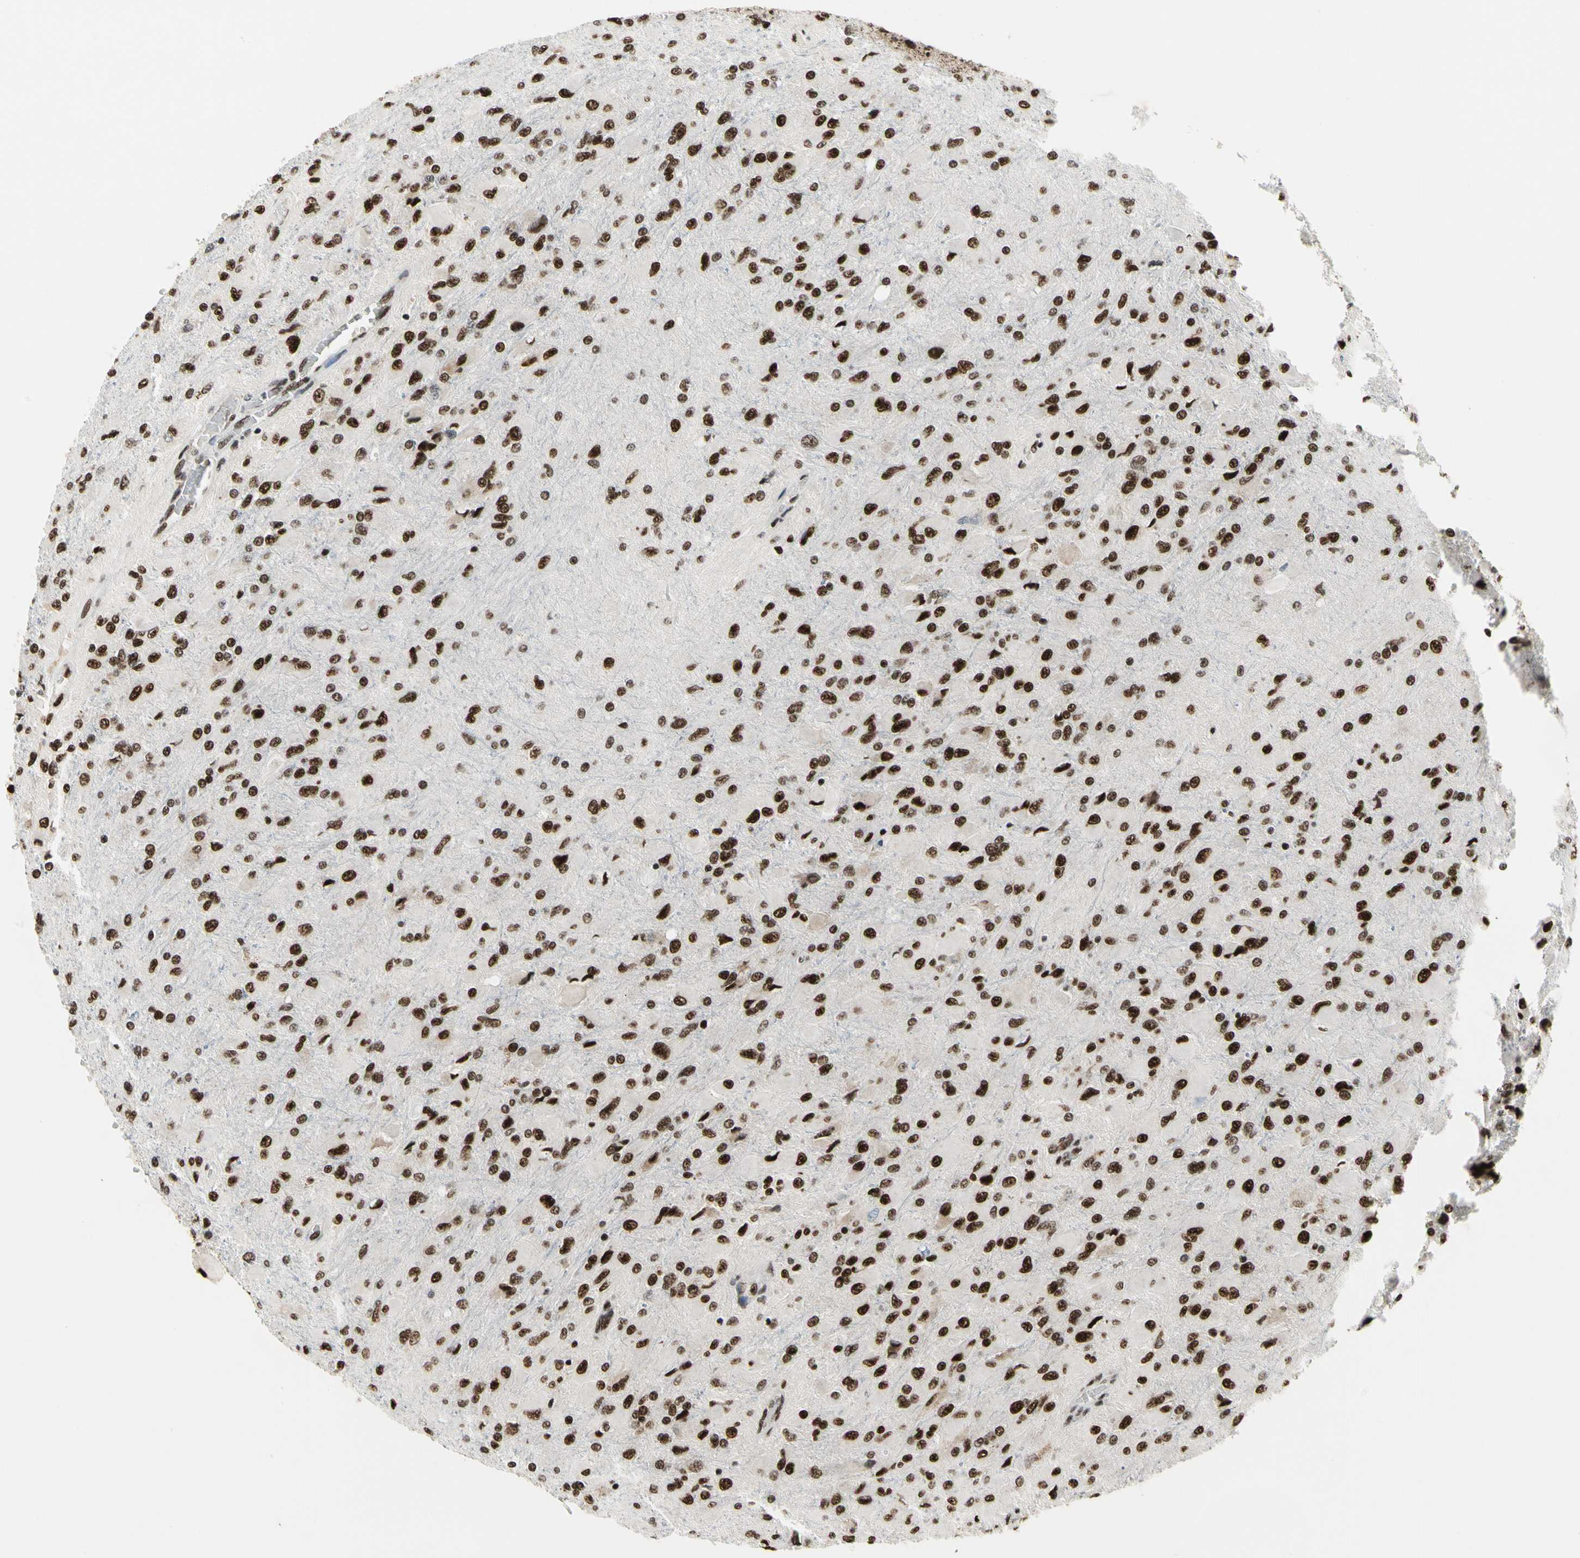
{"staining": {"intensity": "strong", "quantity": ">75%", "location": "nuclear"}, "tissue": "glioma", "cell_type": "Tumor cells", "image_type": "cancer", "snomed": [{"axis": "morphology", "description": "Glioma, malignant, High grade"}, {"axis": "topography", "description": "Cerebral cortex"}], "caption": "Malignant glioma (high-grade) was stained to show a protein in brown. There is high levels of strong nuclear expression in about >75% of tumor cells. (DAB (3,3'-diaminobenzidine) = brown stain, brightfield microscopy at high magnification).", "gene": "SRSF11", "patient": {"sex": "female", "age": 36}}